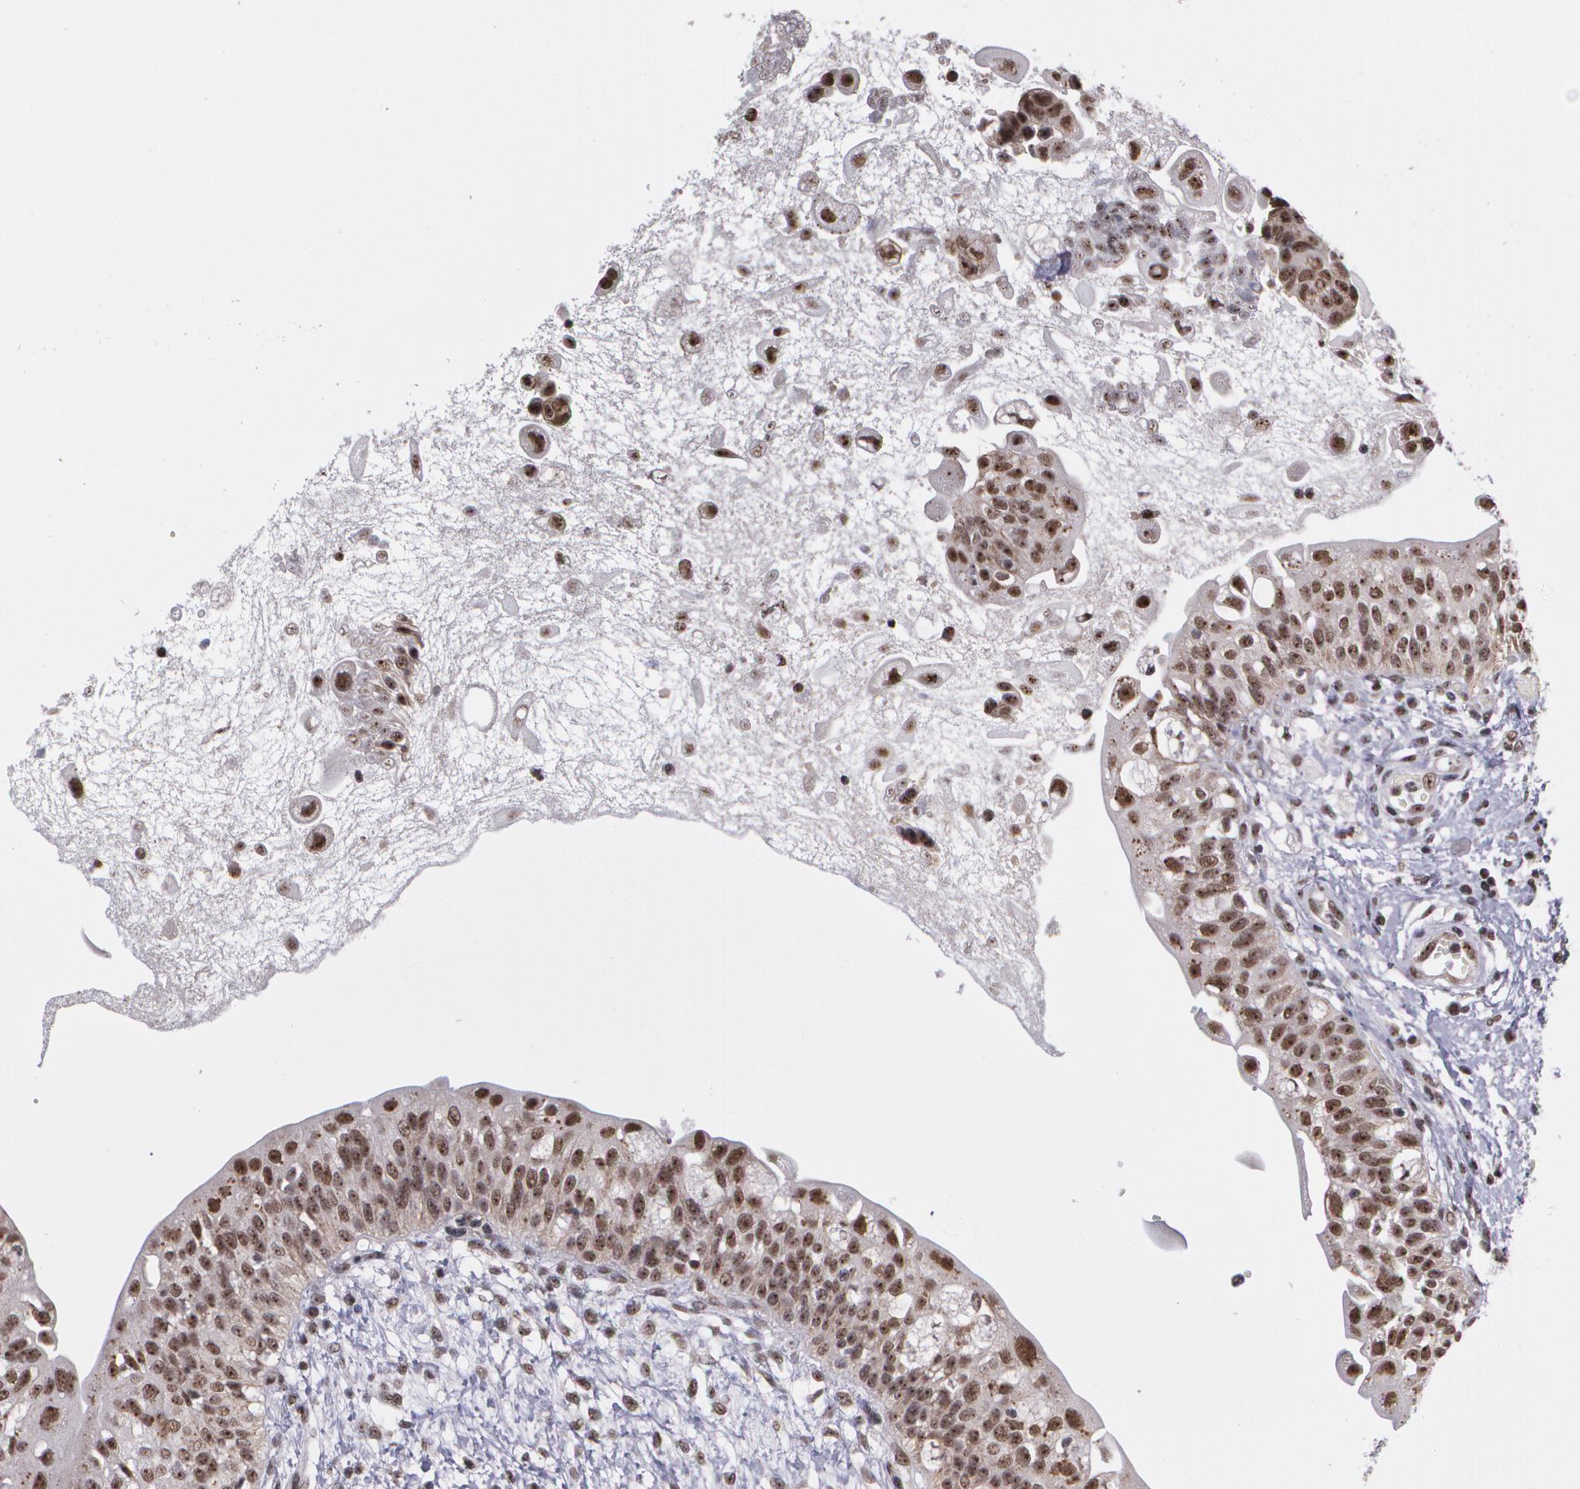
{"staining": {"intensity": "strong", "quantity": ">75%", "location": "cytoplasmic/membranous,nuclear"}, "tissue": "urinary bladder", "cell_type": "Urothelial cells", "image_type": "normal", "snomed": [{"axis": "morphology", "description": "Normal tissue, NOS"}, {"axis": "topography", "description": "Urinary bladder"}], "caption": "Unremarkable urinary bladder was stained to show a protein in brown. There is high levels of strong cytoplasmic/membranous,nuclear positivity in approximately >75% of urothelial cells. (DAB IHC, brown staining for protein, blue staining for nuclei).", "gene": "C6orf15", "patient": {"sex": "female", "age": 55}}